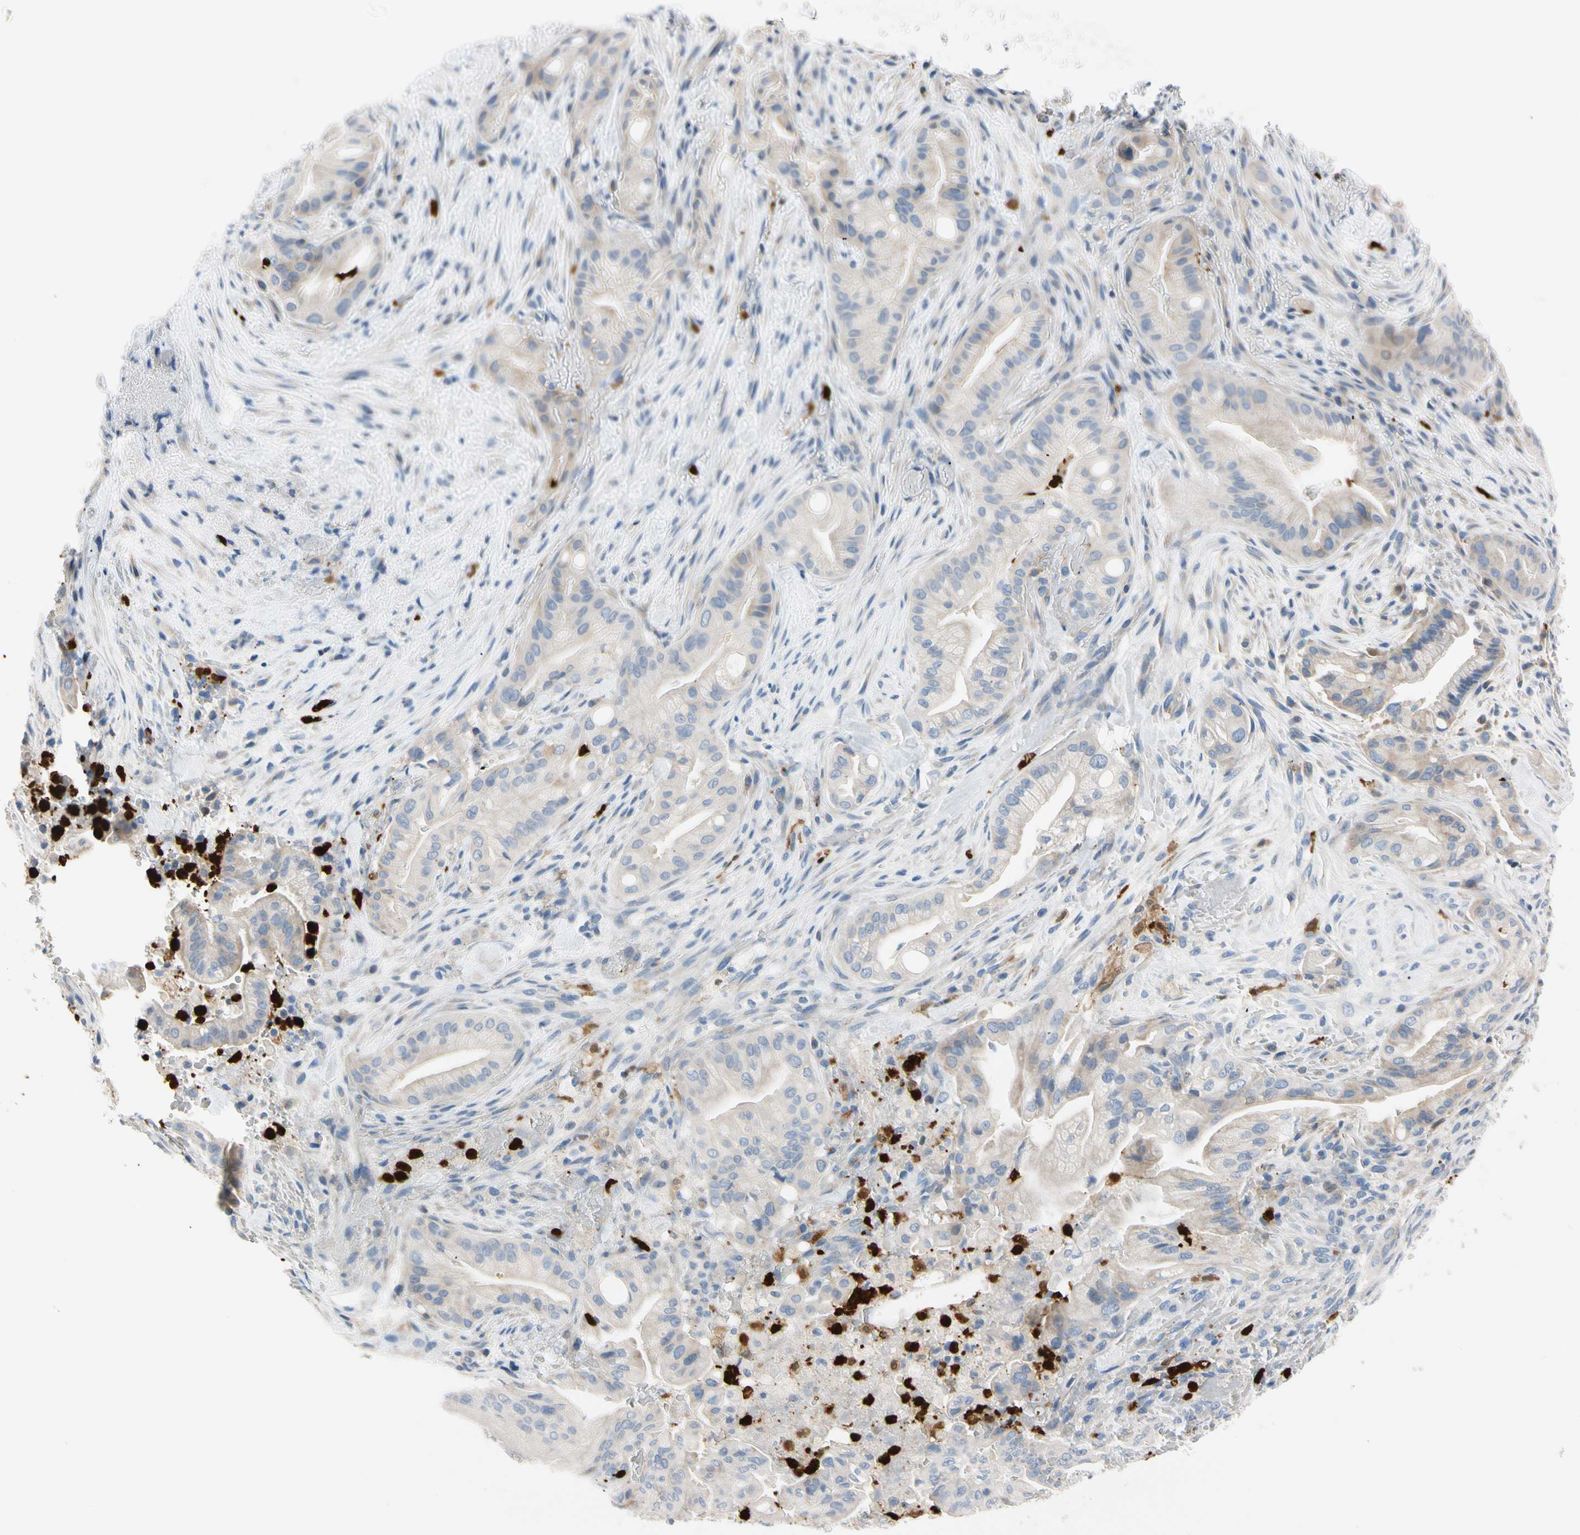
{"staining": {"intensity": "weak", "quantity": "25%-75%", "location": "cytoplasmic/membranous"}, "tissue": "liver cancer", "cell_type": "Tumor cells", "image_type": "cancer", "snomed": [{"axis": "morphology", "description": "Cholangiocarcinoma"}, {"axis": "topography", "description": "Liver"}], "caption": "A brown stain highlights weak cytoplasmic/membranous staining of a protein in cholangiocarcinoma (liver) tumor cells.", "gene": "TRAF5", "patient": {"sex": "female", "age": 68}}